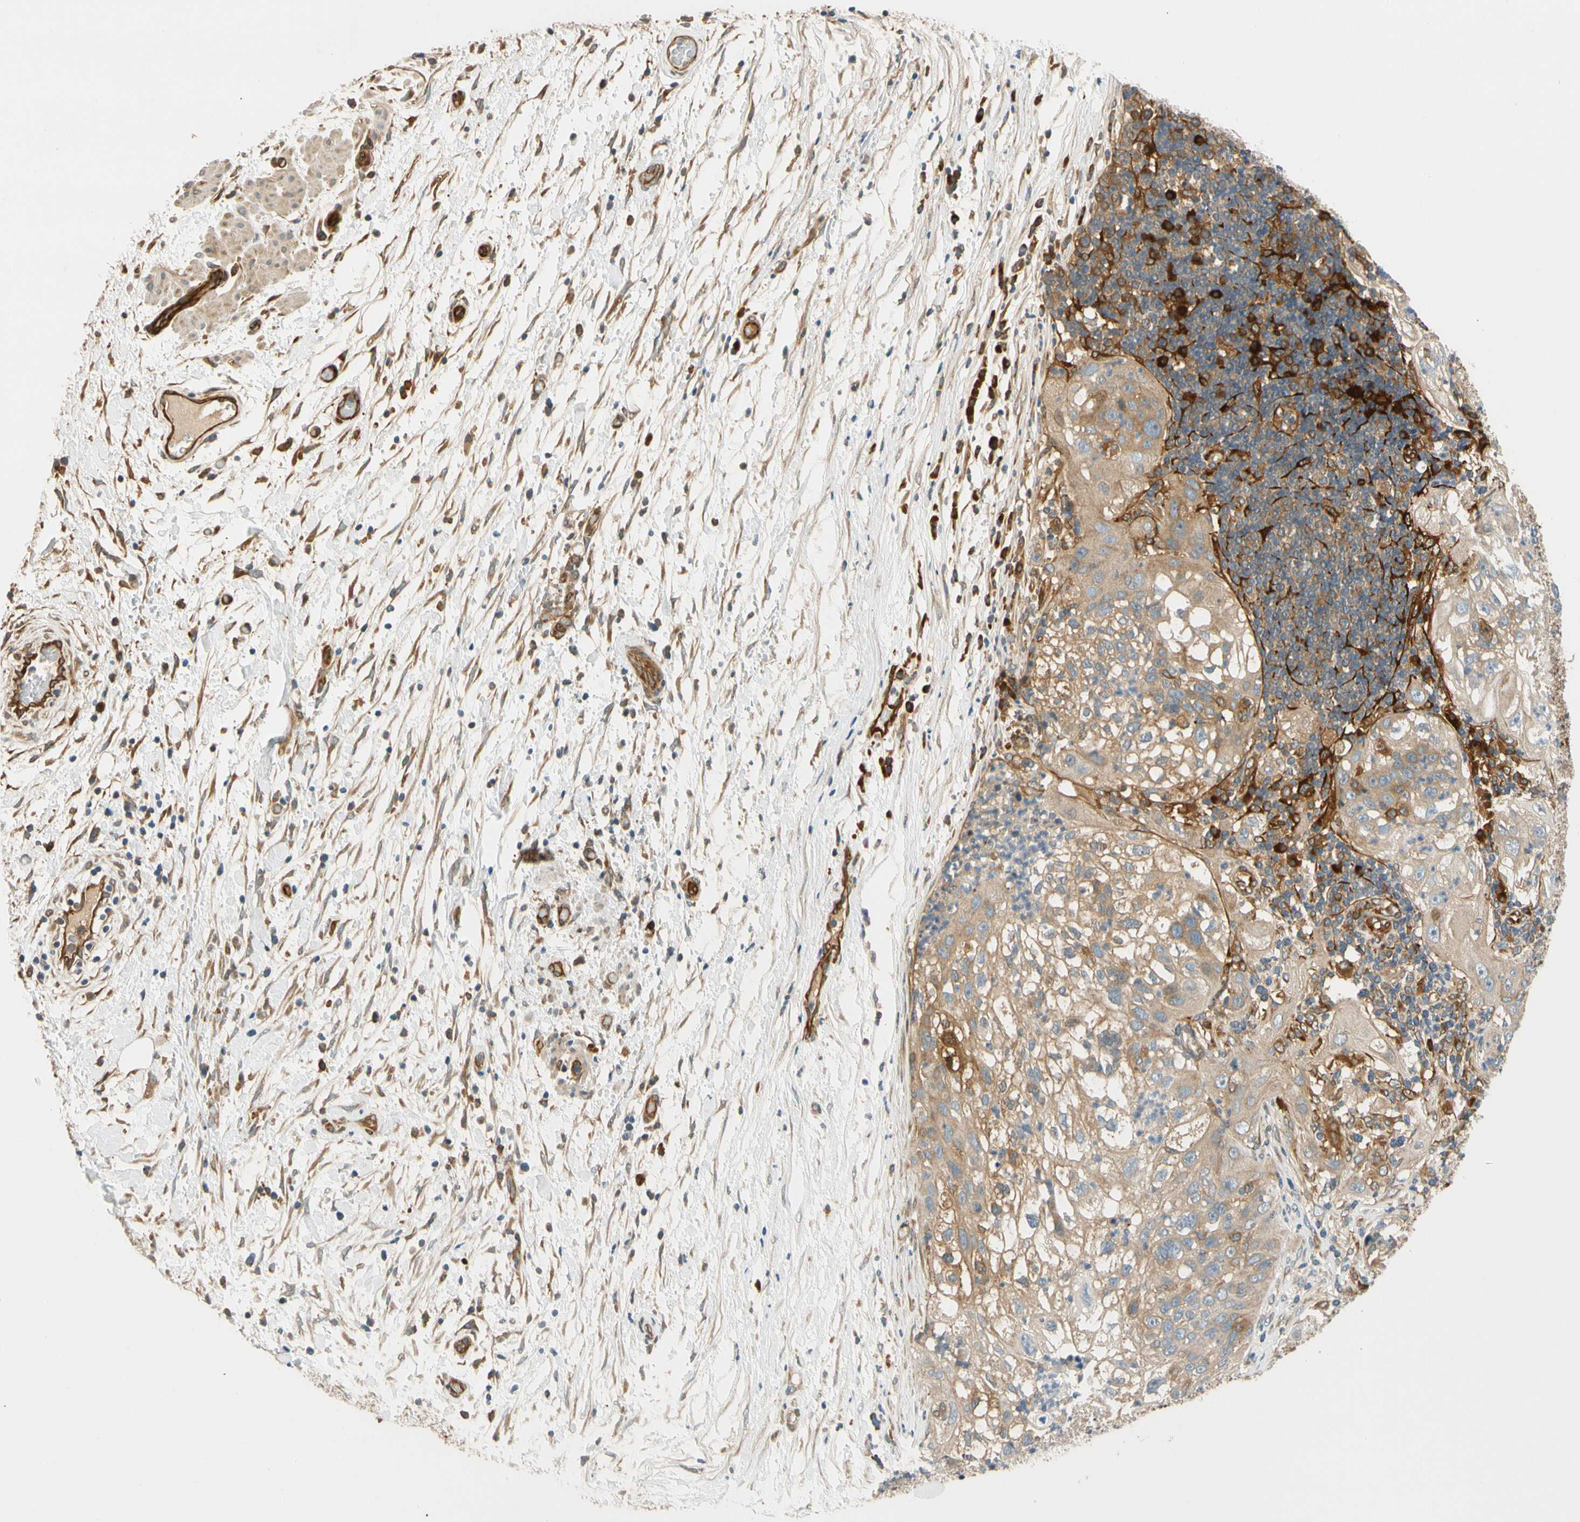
{"staining": {"intensity": "weak", "quantity": ">75%", "location": "cytoplasmic/membranous"}, "tissue": "lung cancer", "cell_type": "Tumor cells", "image_type": "cancer", "snomed": [{"axis": "morphology", "description": "Inflammation, NOS"}, {"axis": "morphology", "description": "Squamous cell carcinoma, NOS"}, {"axis": "topography", "description": "Lymph node"}, {"axis": "topography", "description": "Soft tissue"}, {"axis": "topography", "description": "Lung"}], "caption": "Immunohistochemistry (IHC) micrograph of lung cancer (squamous cell carcinoma) stained for a protein (brown), which demonstrates low levels of weak cytoplasmic/membranous positivity in approximately >75% of tumor cells.", "gene": "PARP14", "patient": {"sex": "male", "age": 66}}